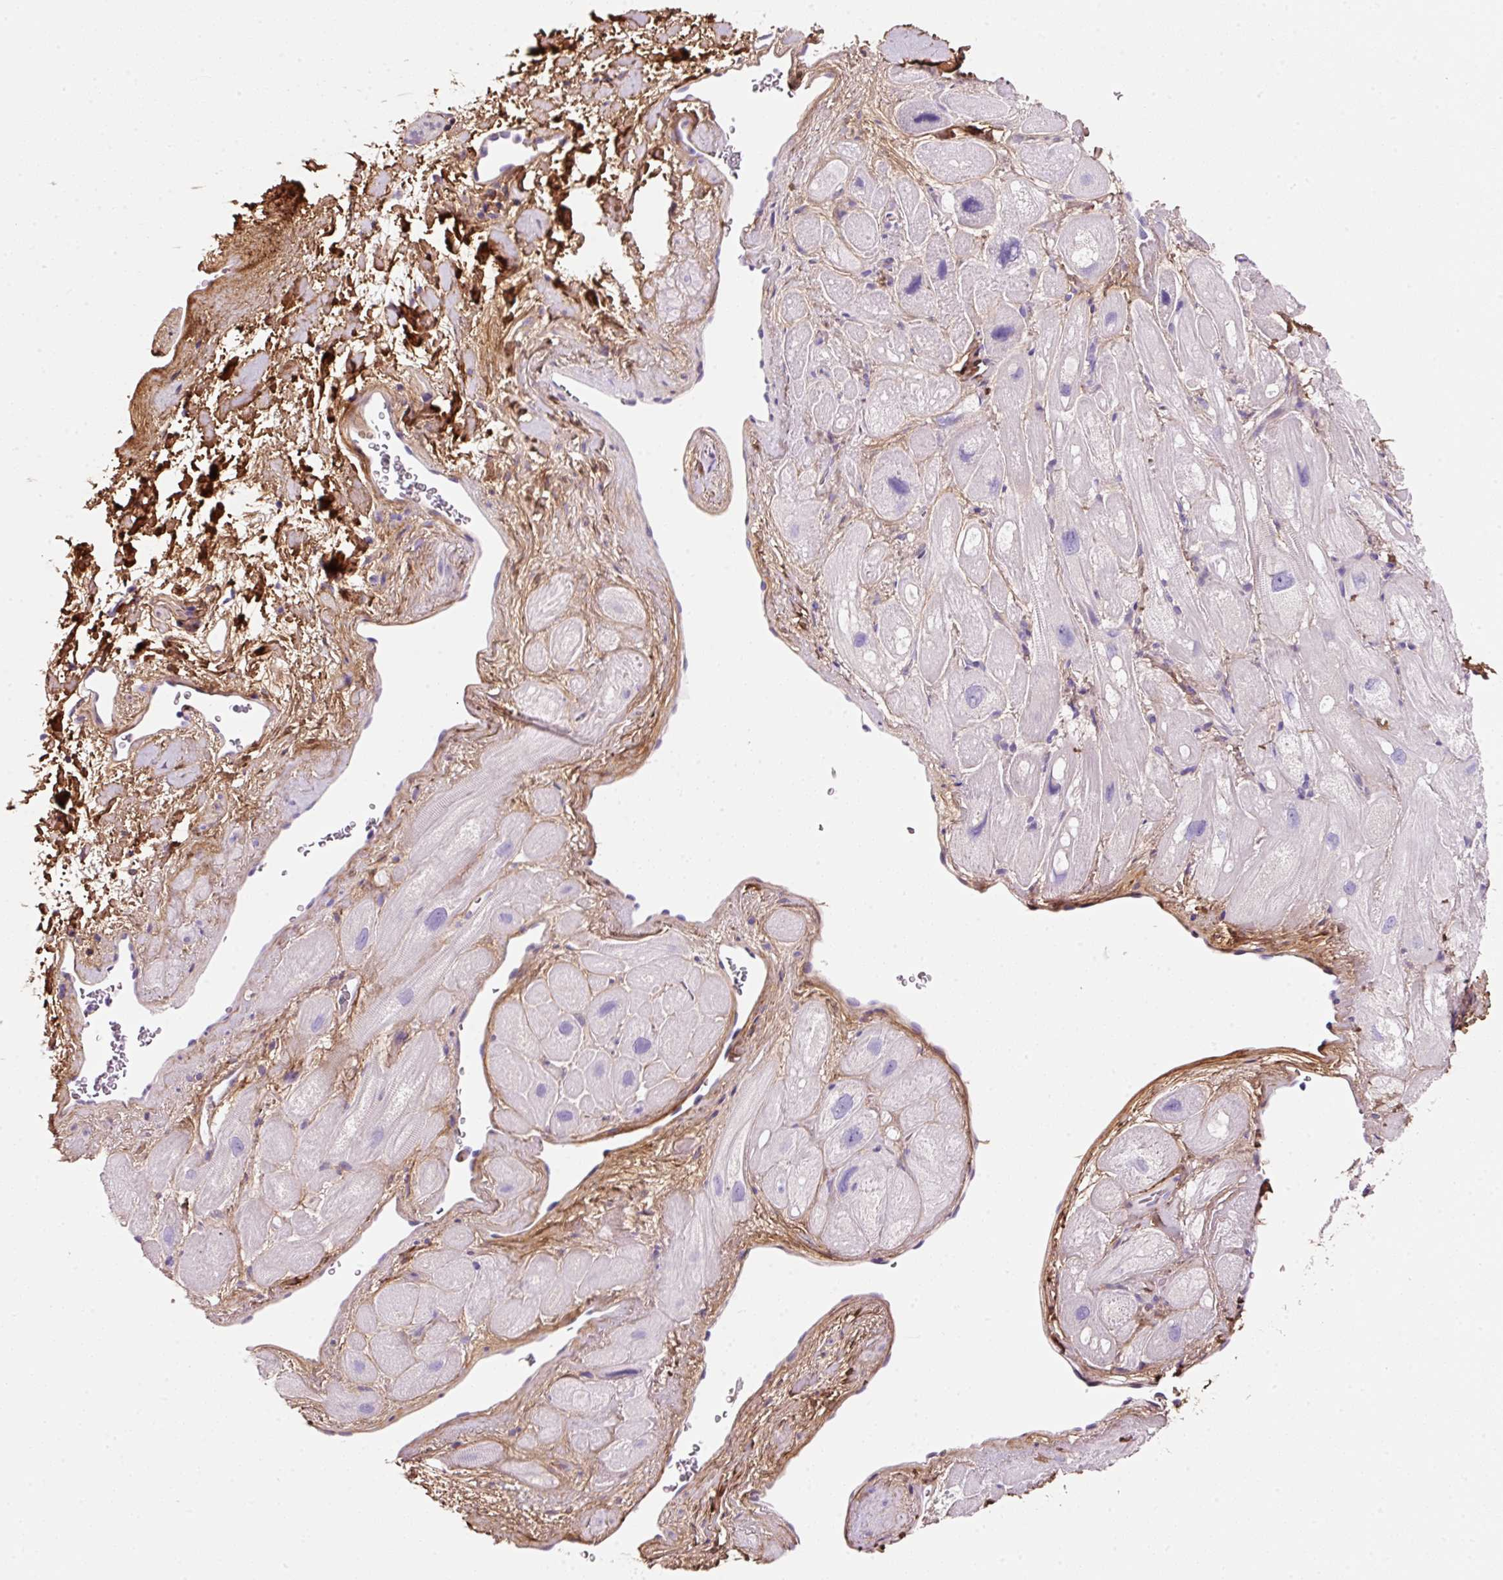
{"staining": {"intensity": "negative", "quantity": "none", "location": "none"}, "tissue": "heart muscle", "cell_type": "Cardiomyocytes", "image_type": "normal", "snomed": [{"axis": "morphology", "description": "Normal tissue, NOS"}, {"axis": "topography", "description": "Heart"}], "caption": "Heart muscle stained for a protein using immunohistochemistry (IHC) displays no expression cardiomyocytes.", "gene": "SOS2", "patient": {"sex": "male", "age": 49}}